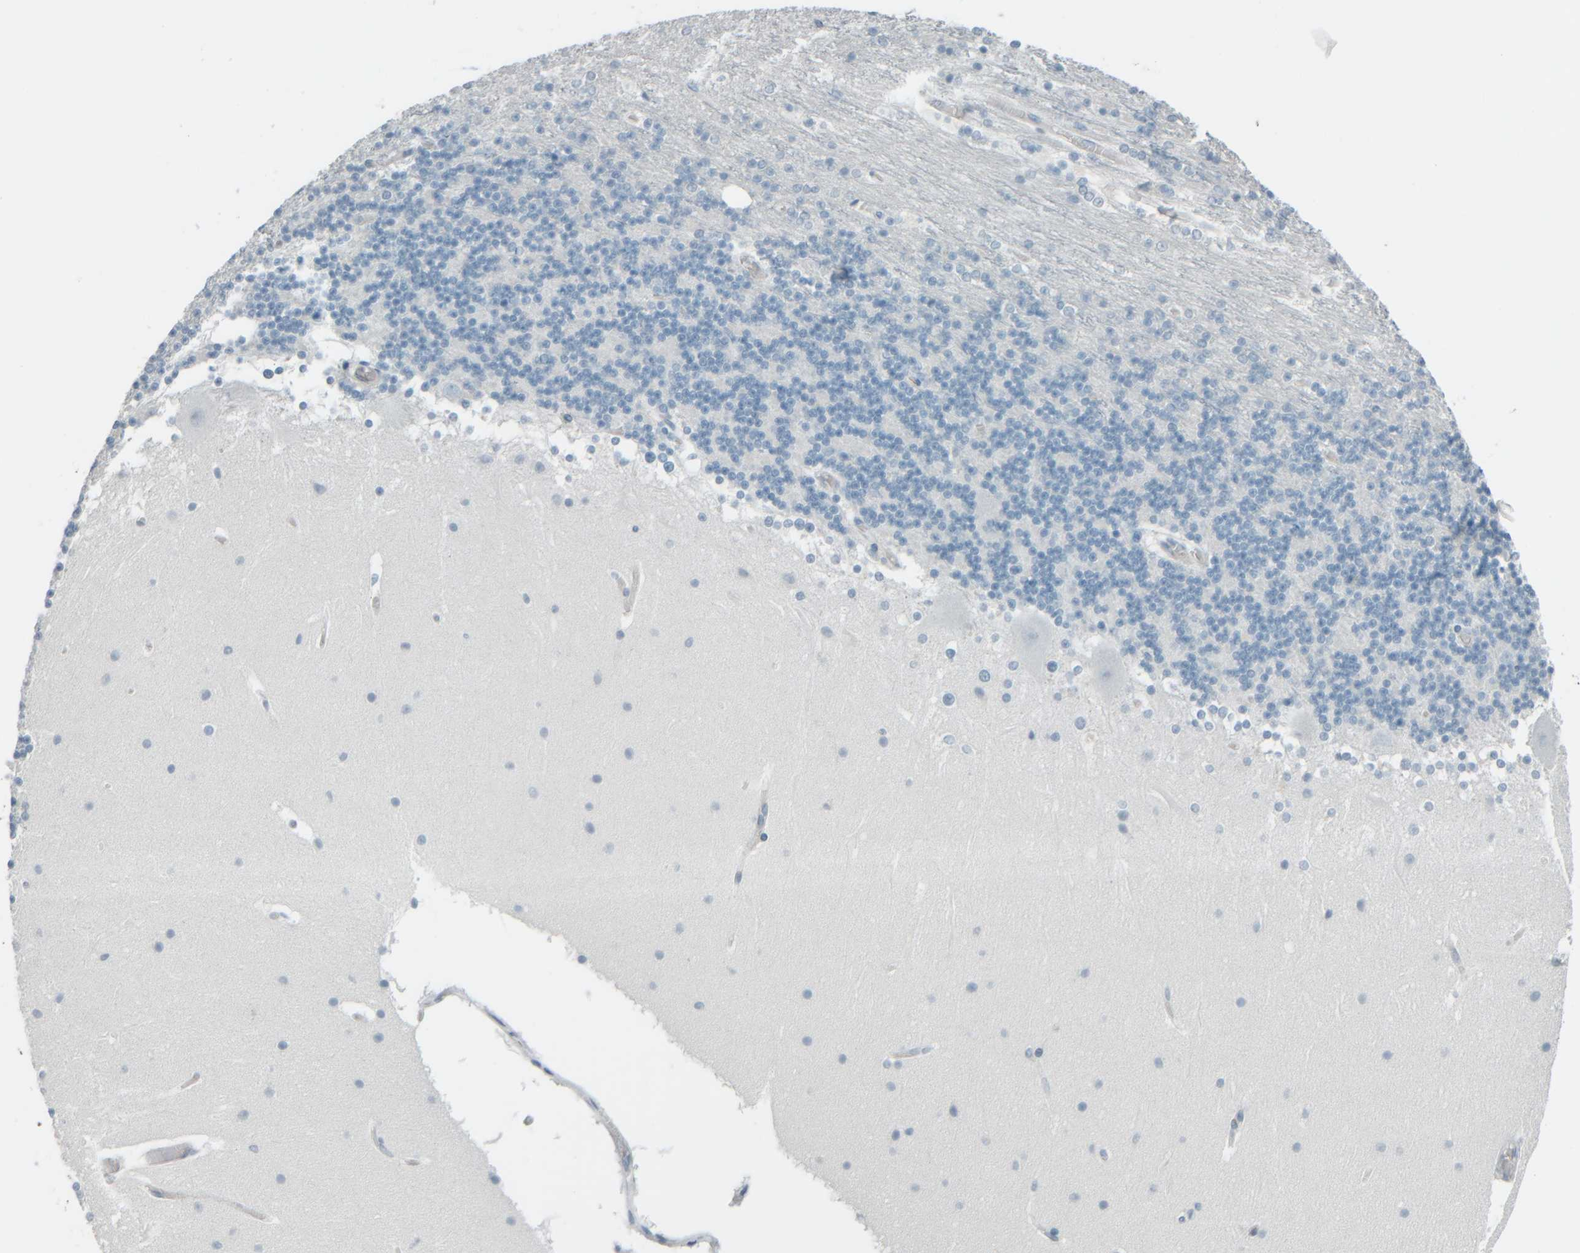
{"staining": {"intensity": "negative", "quantity": "none", "location": "none"}, "tissue": "cerebellum", "cell_type": "Cells in granular layer", "image_type": "normal", "snomed": [{"axis": "morphology", "description": "Normal tissue, NOS"}, {"axis": "topography", "description": "Cerebellum"}], "caption": "DAB (3,3'-diaminobenzidine) immunohistochemical staining of unremarkable human cerebellum exhibits no significant expression in cells in granular layer. (DAB immunohistochemistry (IHC) with hematoxylin counter stain).", "gene": "TPSAB1", "patient": {"sex": "female", "age": 19}}